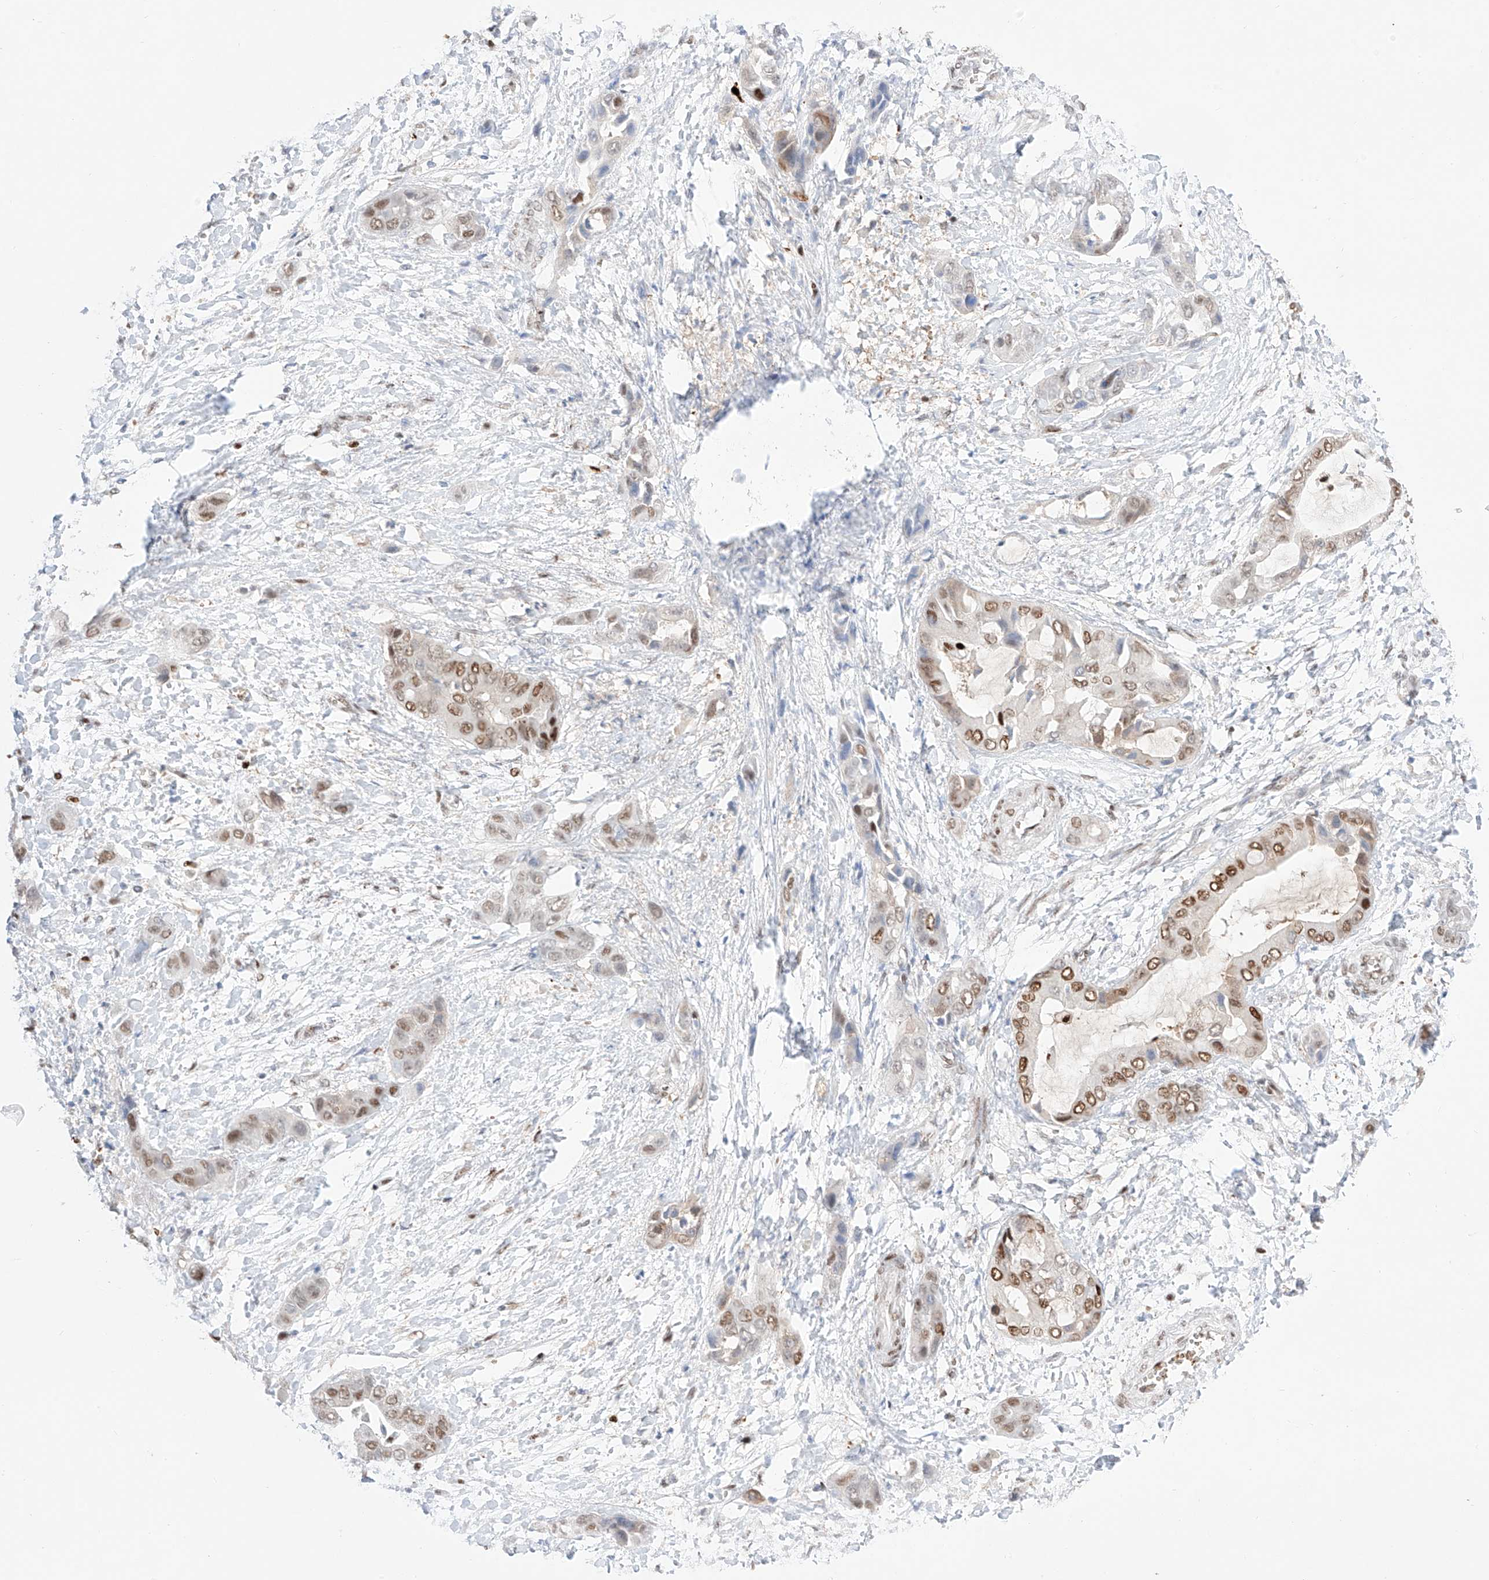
{"staining": {"intensity": "moderate", "quantity": ">75%", "location": "nuclear"}, "tissue": "liver cancer", "cell_type": "Tumor cells", "image_type": "cancer", "snomed": [{"axis": "morphology", "description": "Cholangiocarcinoma"}, {"axis": "topography", "description": "Liver"}], "caption": "Immunohistochemistry (DAB) staining of human liver cancer (cholangiocarcinoma) exhibits moderate nuclear protein expression in approximately >75% of tumor cells.", "gene": "APIP", "patient": {"sex": "female", "age": 52}}